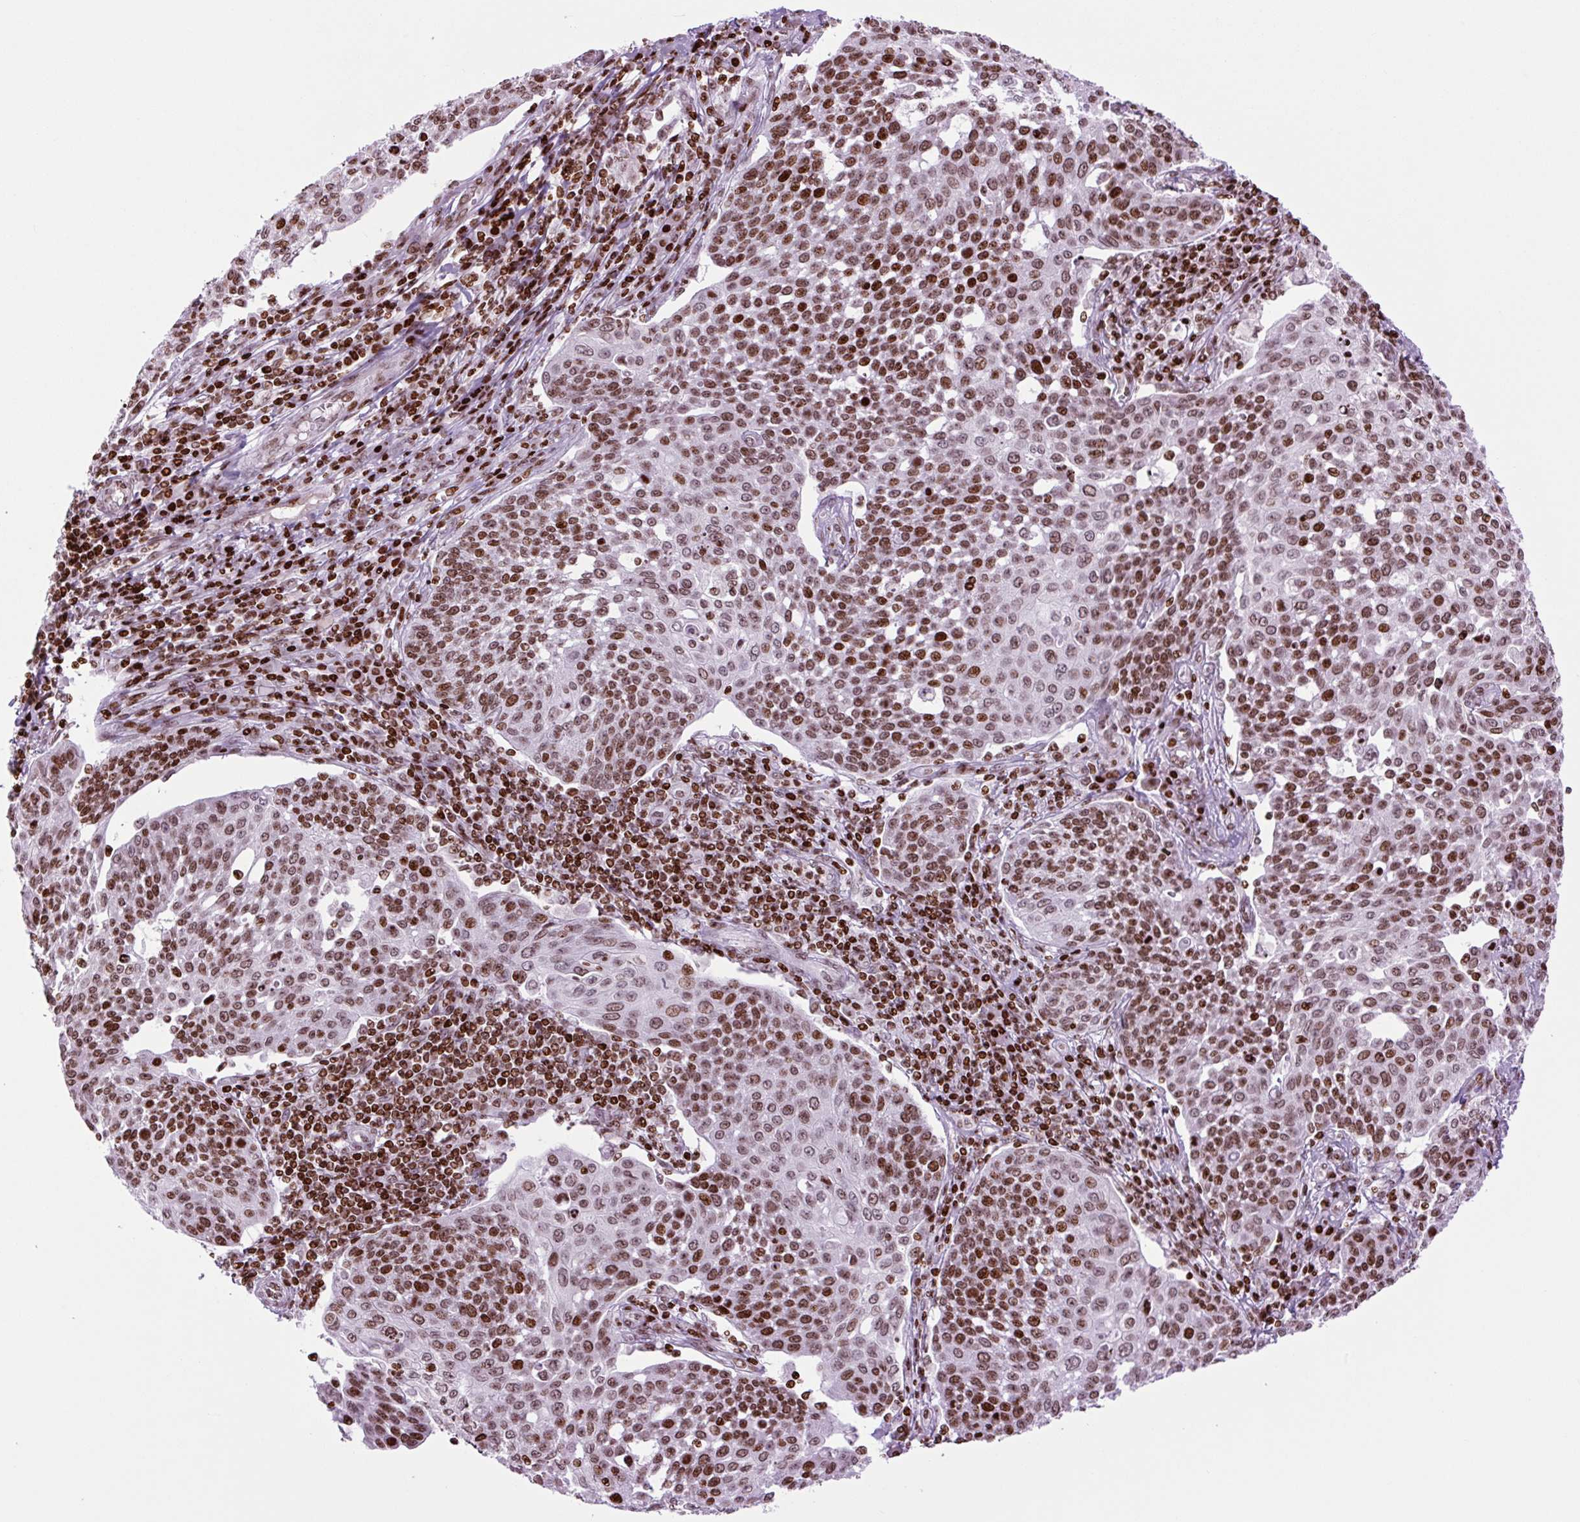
{"staining": {"intensity": "strong", "quantity": ">75%", "location": "nuclear"}, "tissue": "cervical cancer", "cell_type": "Tumor cells", "image_type": "cancer", "snomed": [{"axis": "morphology", "description": "Squamous cell carcinoma, NOS"}, {"axis": "topography", "description": "Cervix"}], "caption": "DAB (3,3'-diaminobenzidine) immunohistochemical staining of human cervical squamous cell carcinoma demonstrates strong nuclear protein expression in approximately >75% of tumor cells.", "gene": "H1-3", "patient": {"sex": "female", "age": 34}}